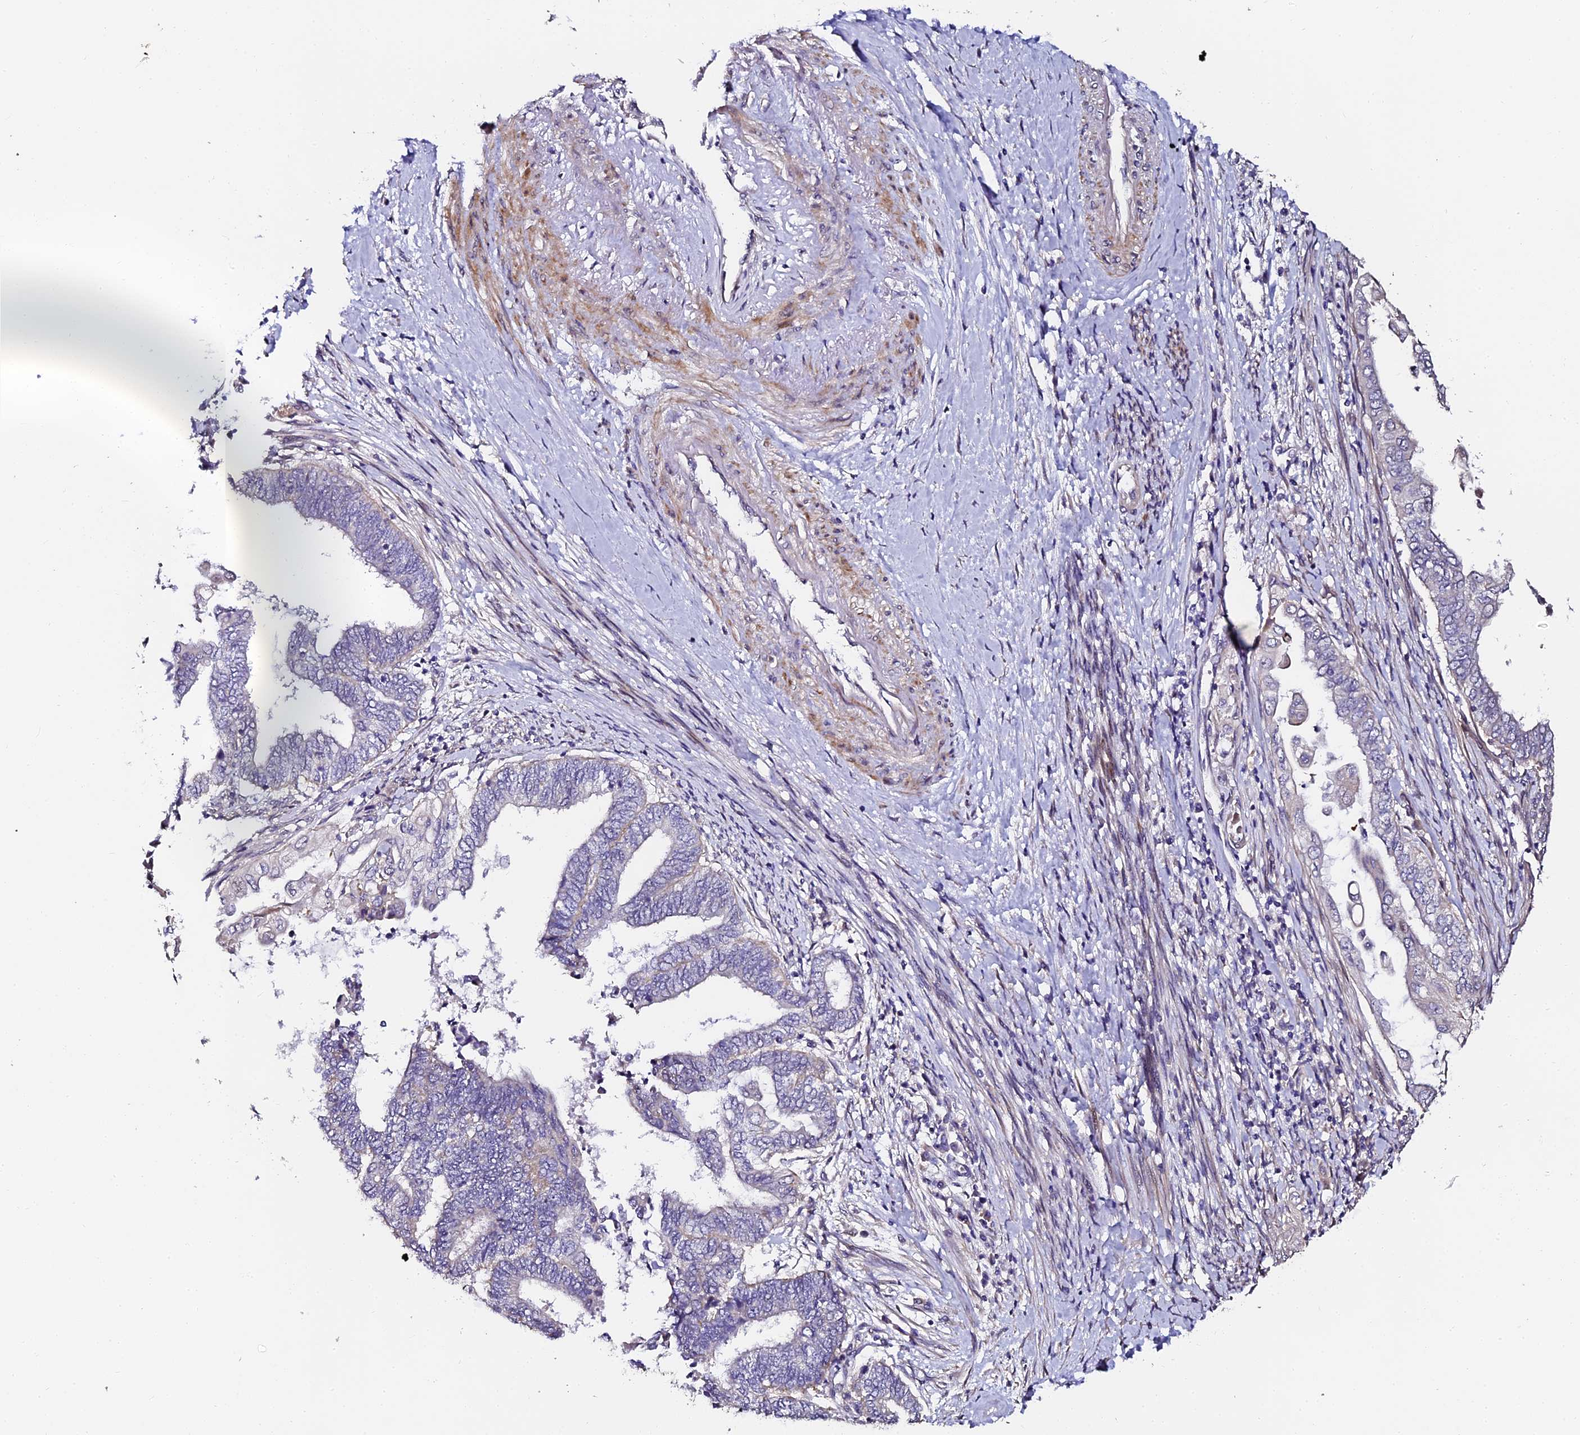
{"staining": {"intensity": "negative", "quantity": "none", "location": "none"}, "tissue": "endometrial cancer", "cell_type": "Tumor cells", "image_type": "cancer", "snomed": [{"axis": "morphology", "description": "Adenocarcinoma, NOS"}, {"axis": "topography", "description": "Uterus"}, {"axis": "topography", "description": "Endometrium"}], "caption": "Immunohistochemistry (IHC) of endometrial adenocarcinoma displays no positivity in tumor cells.", "gene": "GPN3", "patient": {"sex": "female", "age": 70}}